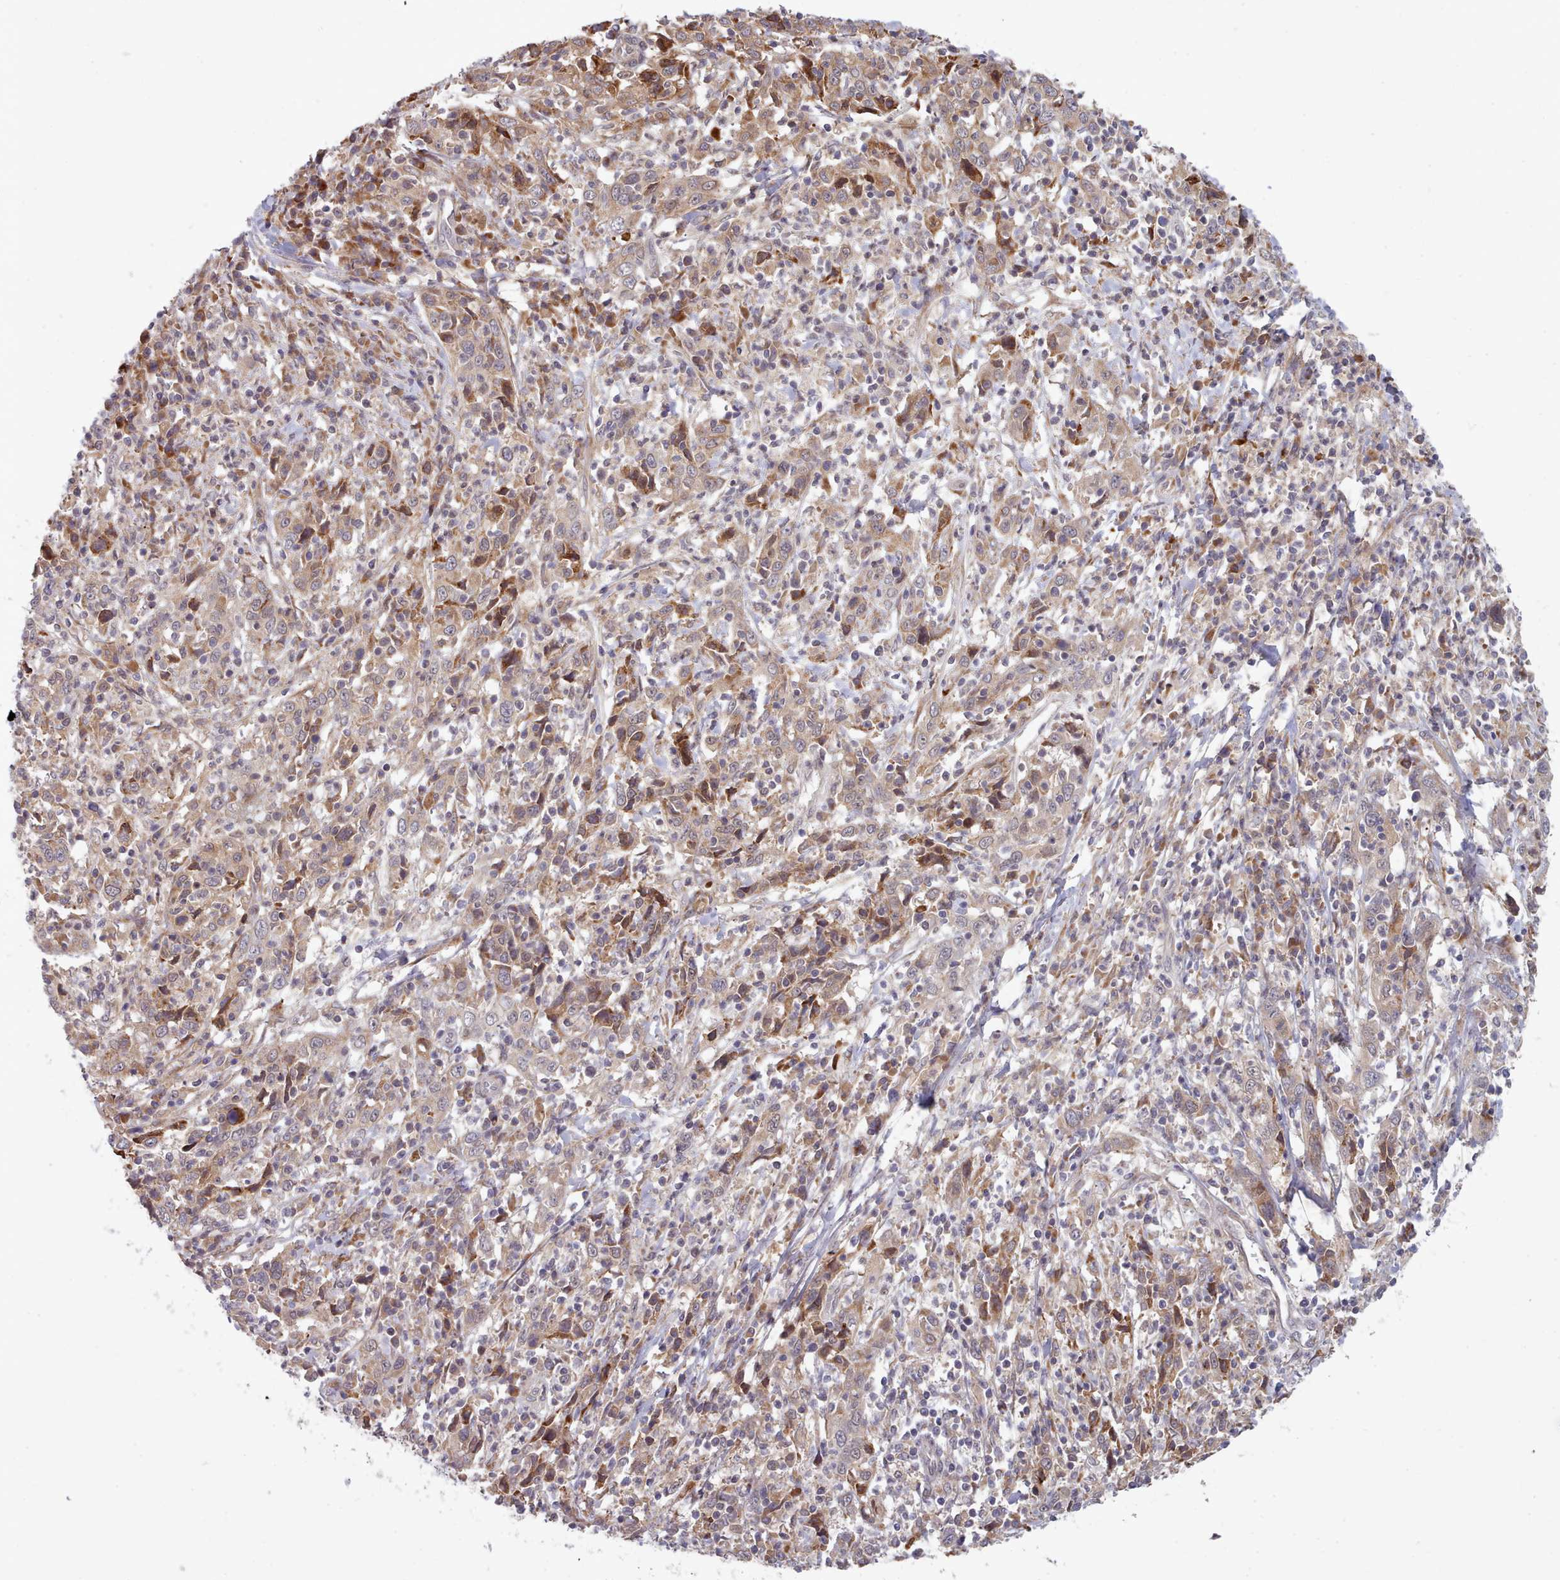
{"staining": {"intensity": "weak", "quantity": "25%-75%", "location": "cytoplasmic/membranous"}, "tissue": "cervical cancer", "cell_type": "Tumor cells", "image_type": "cancer", "snomed": [{"axis": "morphology", "description": "Squamous cell carcinoma, NOS"}, {"axis": "topography", "description": "Cervix"}], "caption": "The immunohistochemical stain labels weak cytoplasmic/membranous staining in tumor cells of cervical cancer (squamous cell carcinoma) tissue.", "gene": "TRIM26", "patient": {"sex": "female", "age": 46}}